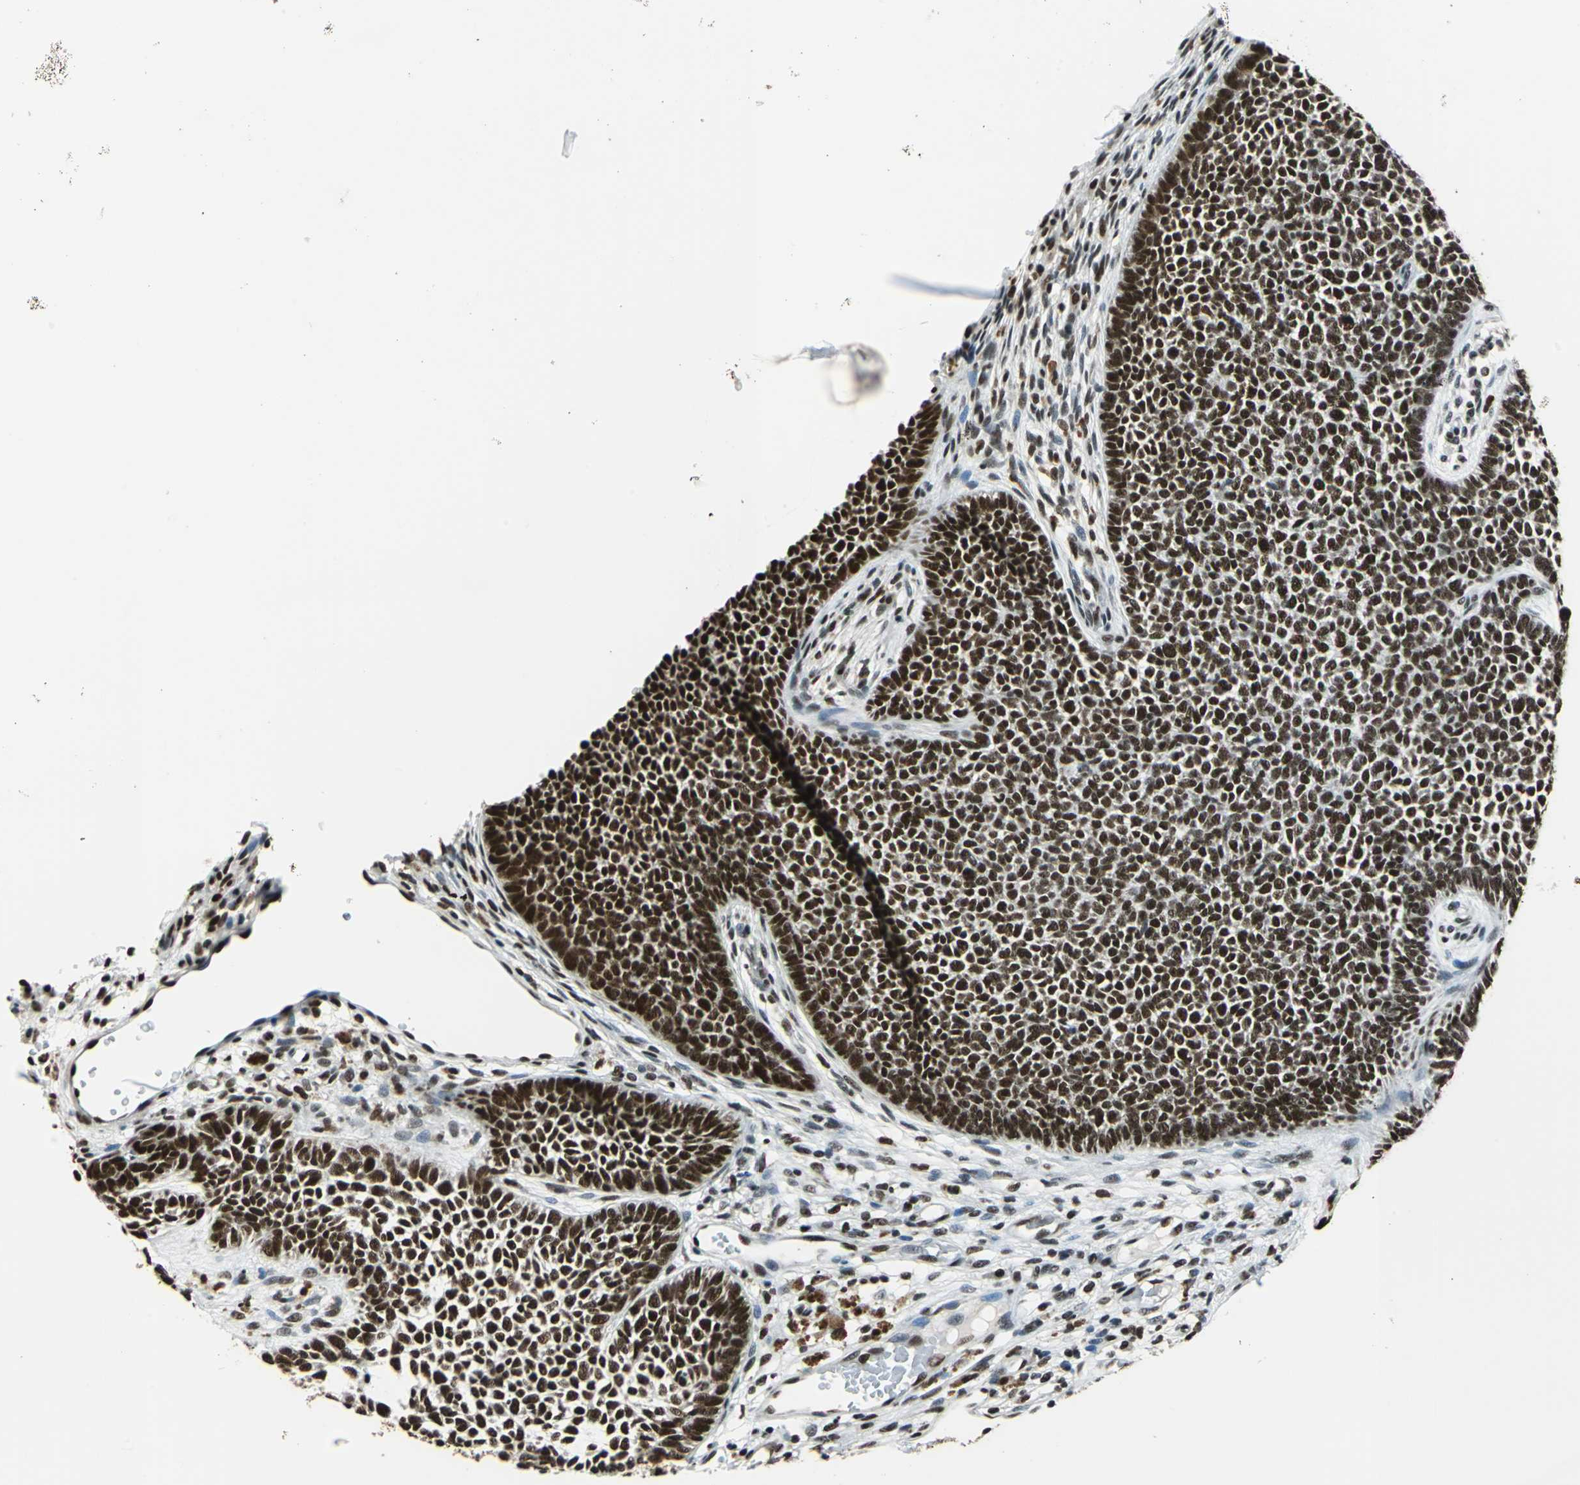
{"staining": {"intensity": "strong", "quantity": ">75%", "location": "nuclear"}, "tissue": "skin cancer", "cell_type": "Tumor cells", "image_type": "cancer", "snomed": [{"axis": "morphology", "description": "Basal cell carcinoma"}, {"axis": "topography", "description": "Skin"}], "caption": "Brown immunohistochemical staining in skin cancer demonstrates strong nuclear staining in about >75% of tumor cells.", "gene": "BCLAF1", "patient": {"sex": "female", "age": 84}}